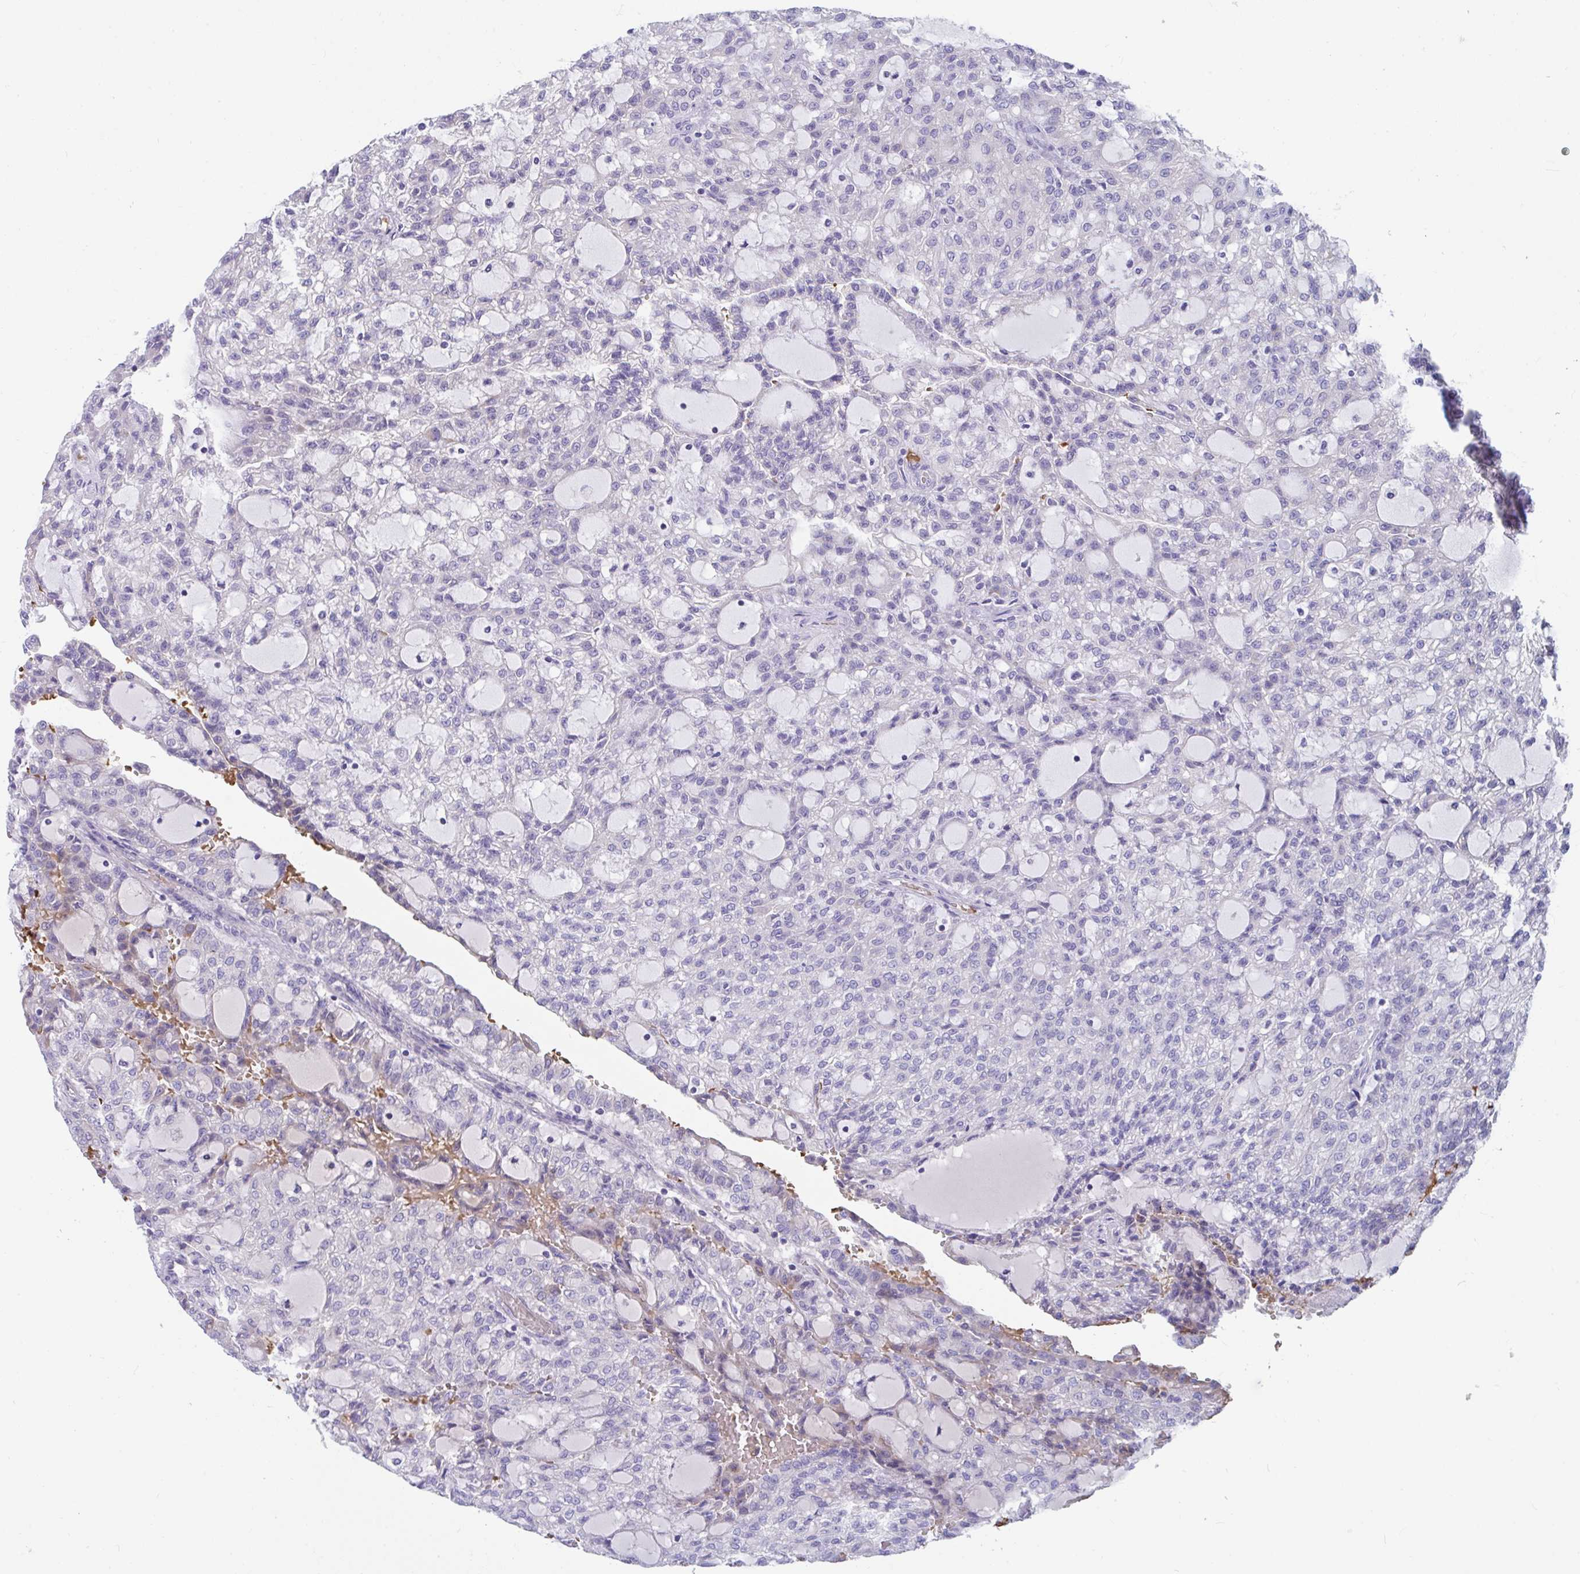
{"staining": {"intensity": "negative", "quantity": "none", "location": "none"}, "tissue": "renal cancer", "cell_type": "Tumor cells", "image_type": "cancer", "snomed": [{"axis": "morphology", "description": "Adenocarcinoma, NOS"}, {"axis": "topography", "description": "Kidney"}], "caption": "Tumor cells show no significant protein staining in renal cancer.", "gene": "TTC30B", "patient": {"sex": "male", "age": 63}}